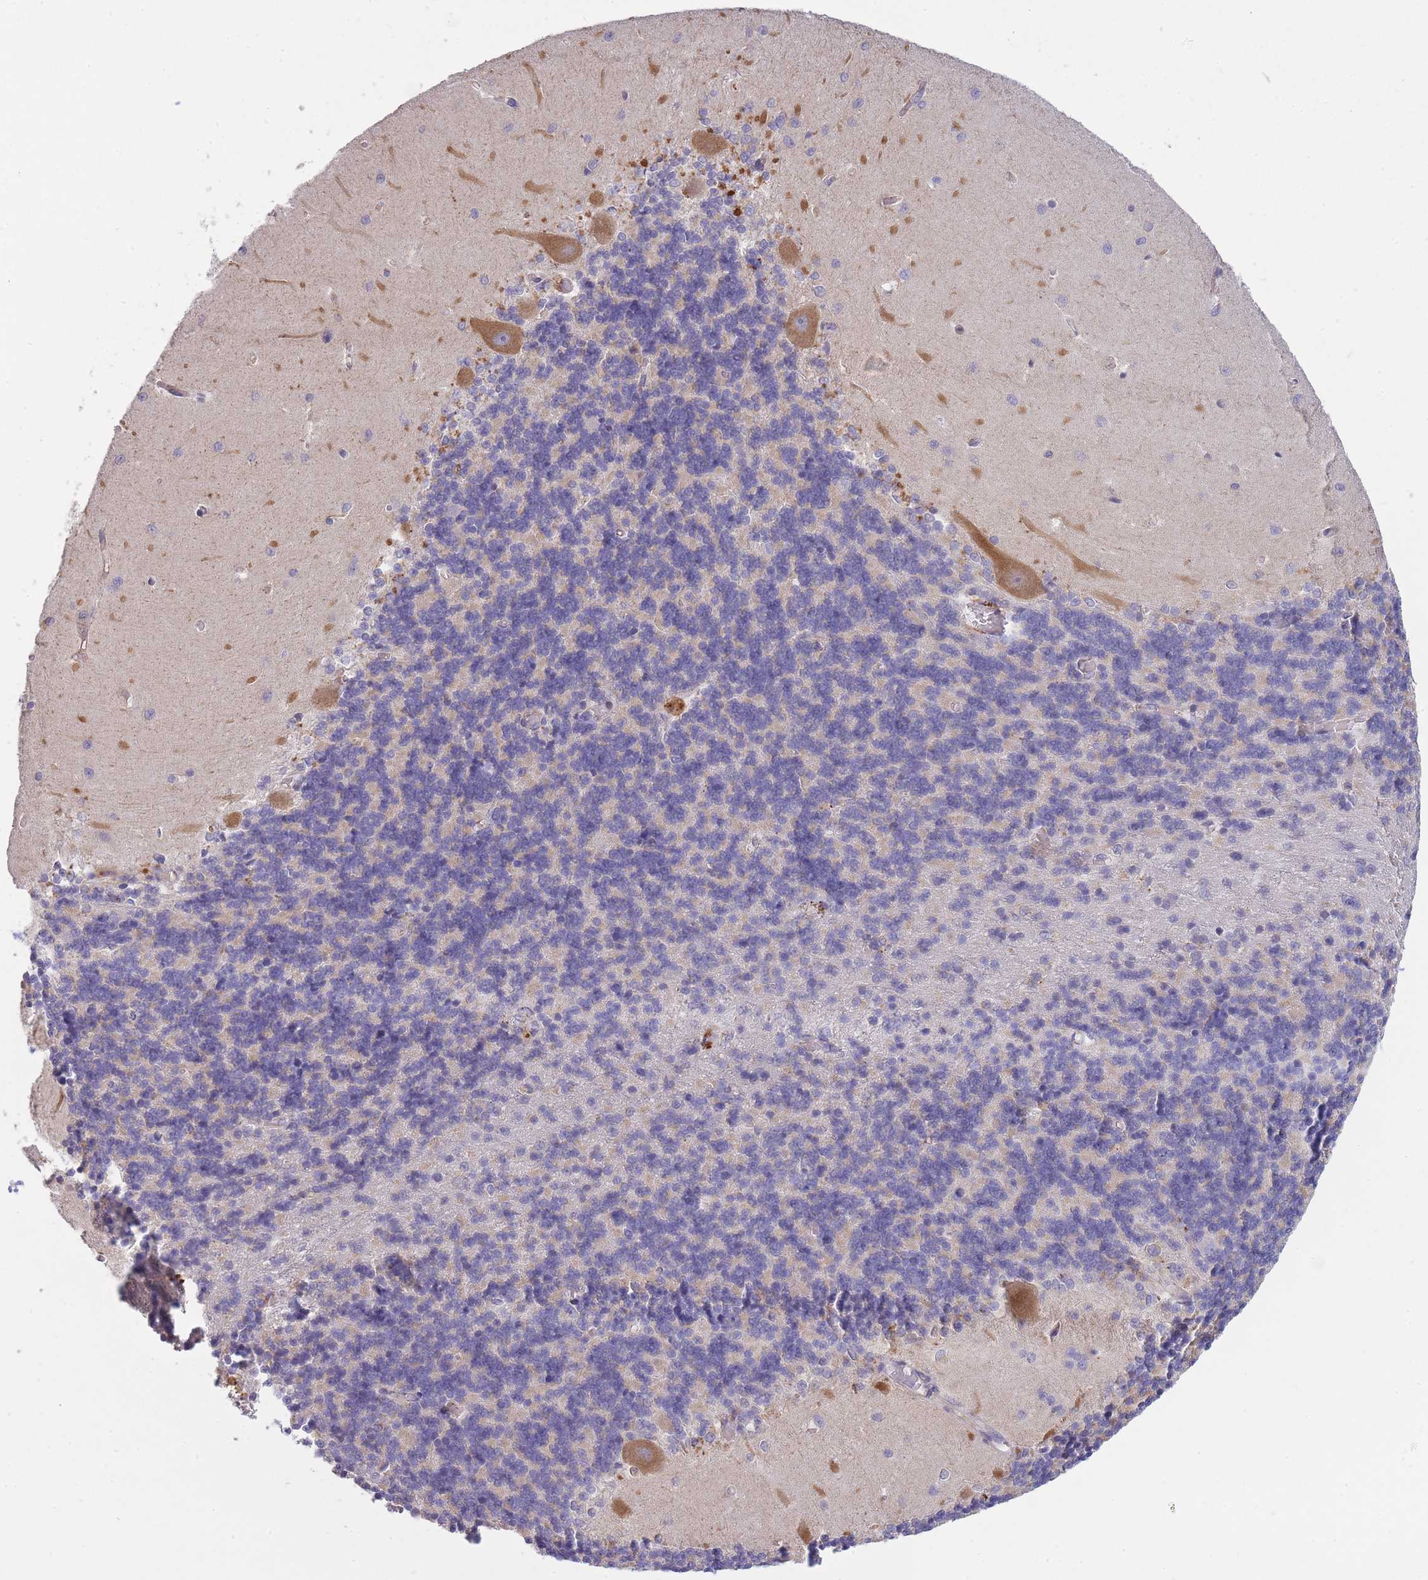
{"staining": {"intensity": "negative", "quantity": "none", "location": "none"}, "tissue": "cerebellum", "cell_type": "Cells in granular layer", "image_type": "normal", "snomed": [{"axis": "morphology", "description": "Normal tissue, NOS"}, {"axis": "topography", "description": "Cerebellum"}], "caption": "An immunohistochemistry (IHC) histopathology image of normal cerebellum is shown. There is no staining in cells in granular layer of cerebellum.", "gene": "TRIM61", "patient": {"sex": "male", "age": 37}}